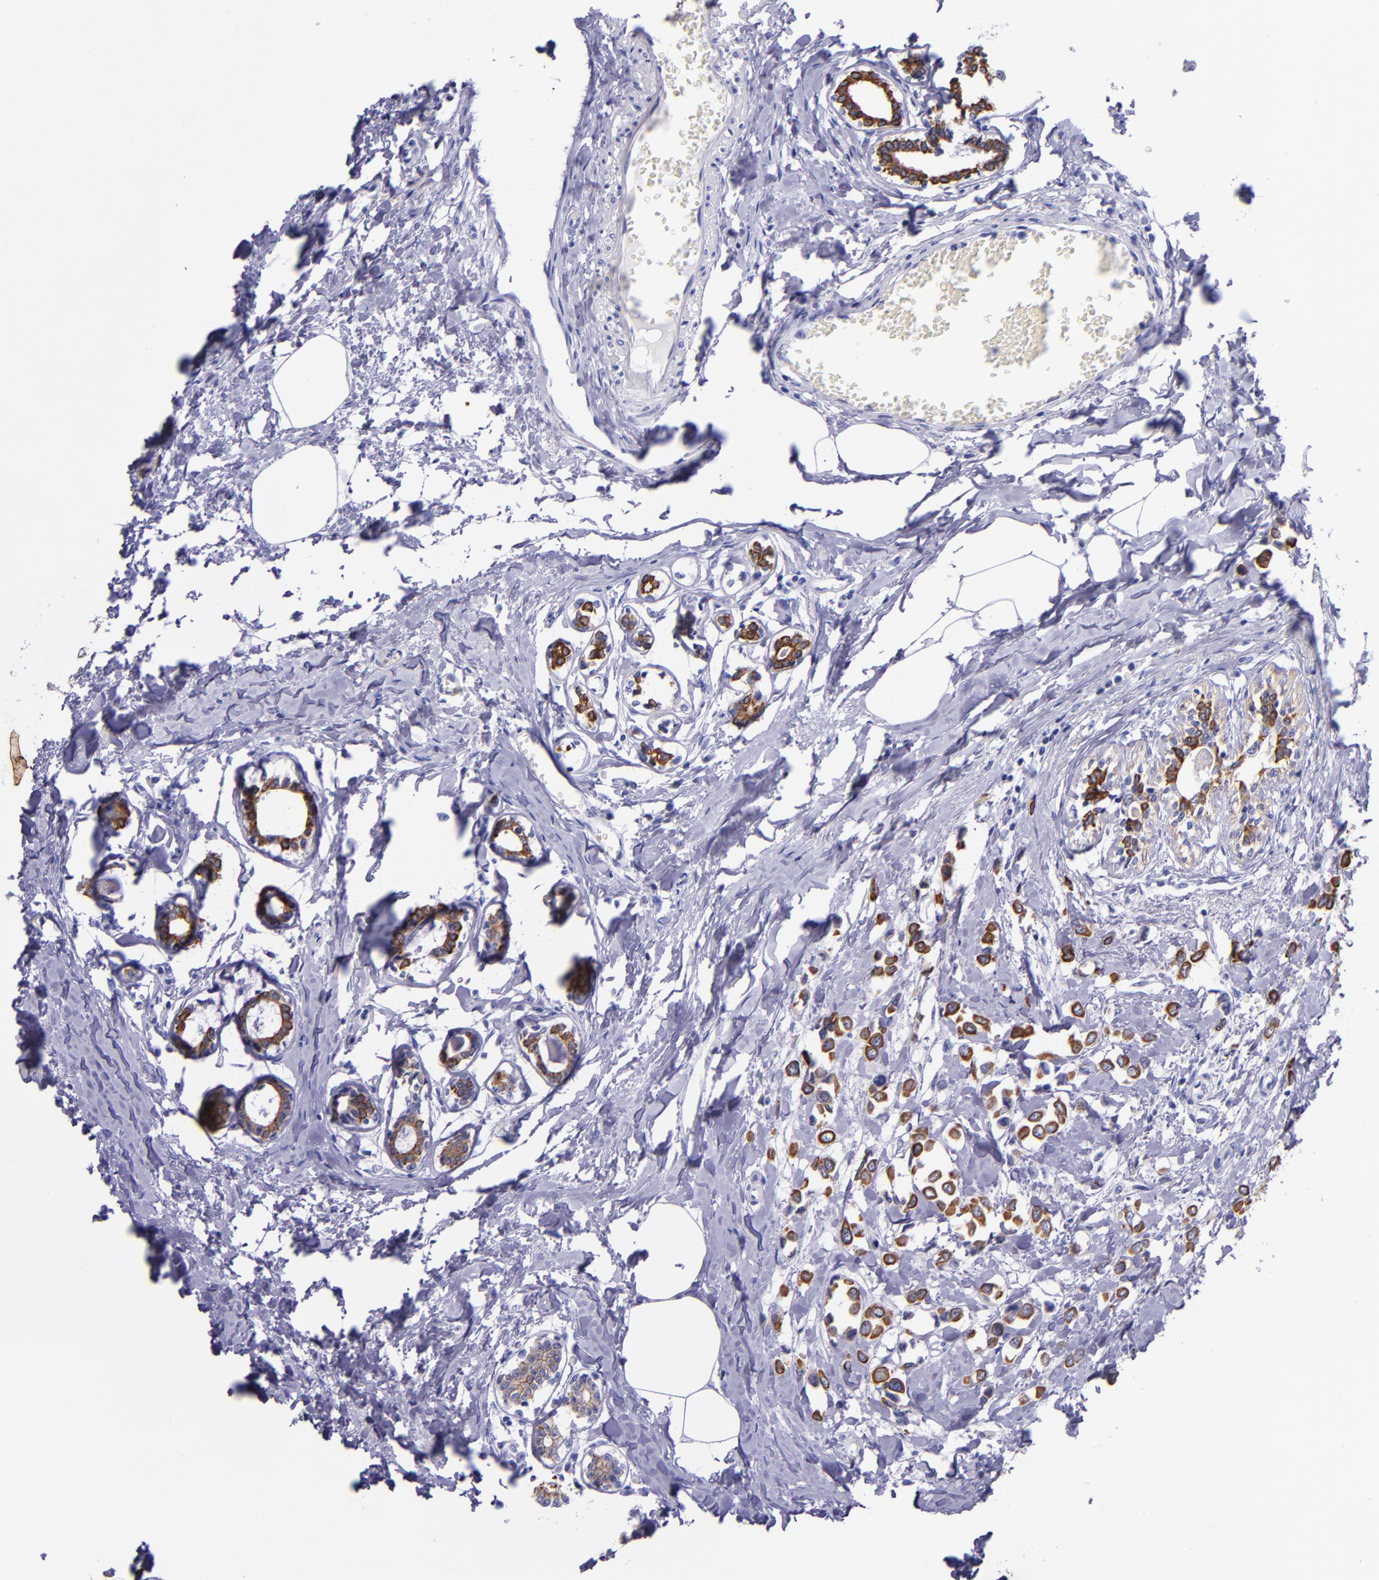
{"staining": {"intensity": "moderate", "quantity": ">75%", "location": "cytoplasmic/membranous"}, "tissue": "breast cancer", "cell_type": "Tumor cells", "image_type": "cancer", "snomed": [{"axis": "morphology", "description": "Lobular carcinoma"}, {"axis": "topography", "description": "Breast"}], "caption": "A histopathology image showing moderate cytoplasmic/membranous positivity in approximately >75% of tumor cells in lobular carcinoma (breast), as visualized by brown immunohistochemical staining.", "gene": "KRT4", "patient": {"sex": "female", "age": 51}}